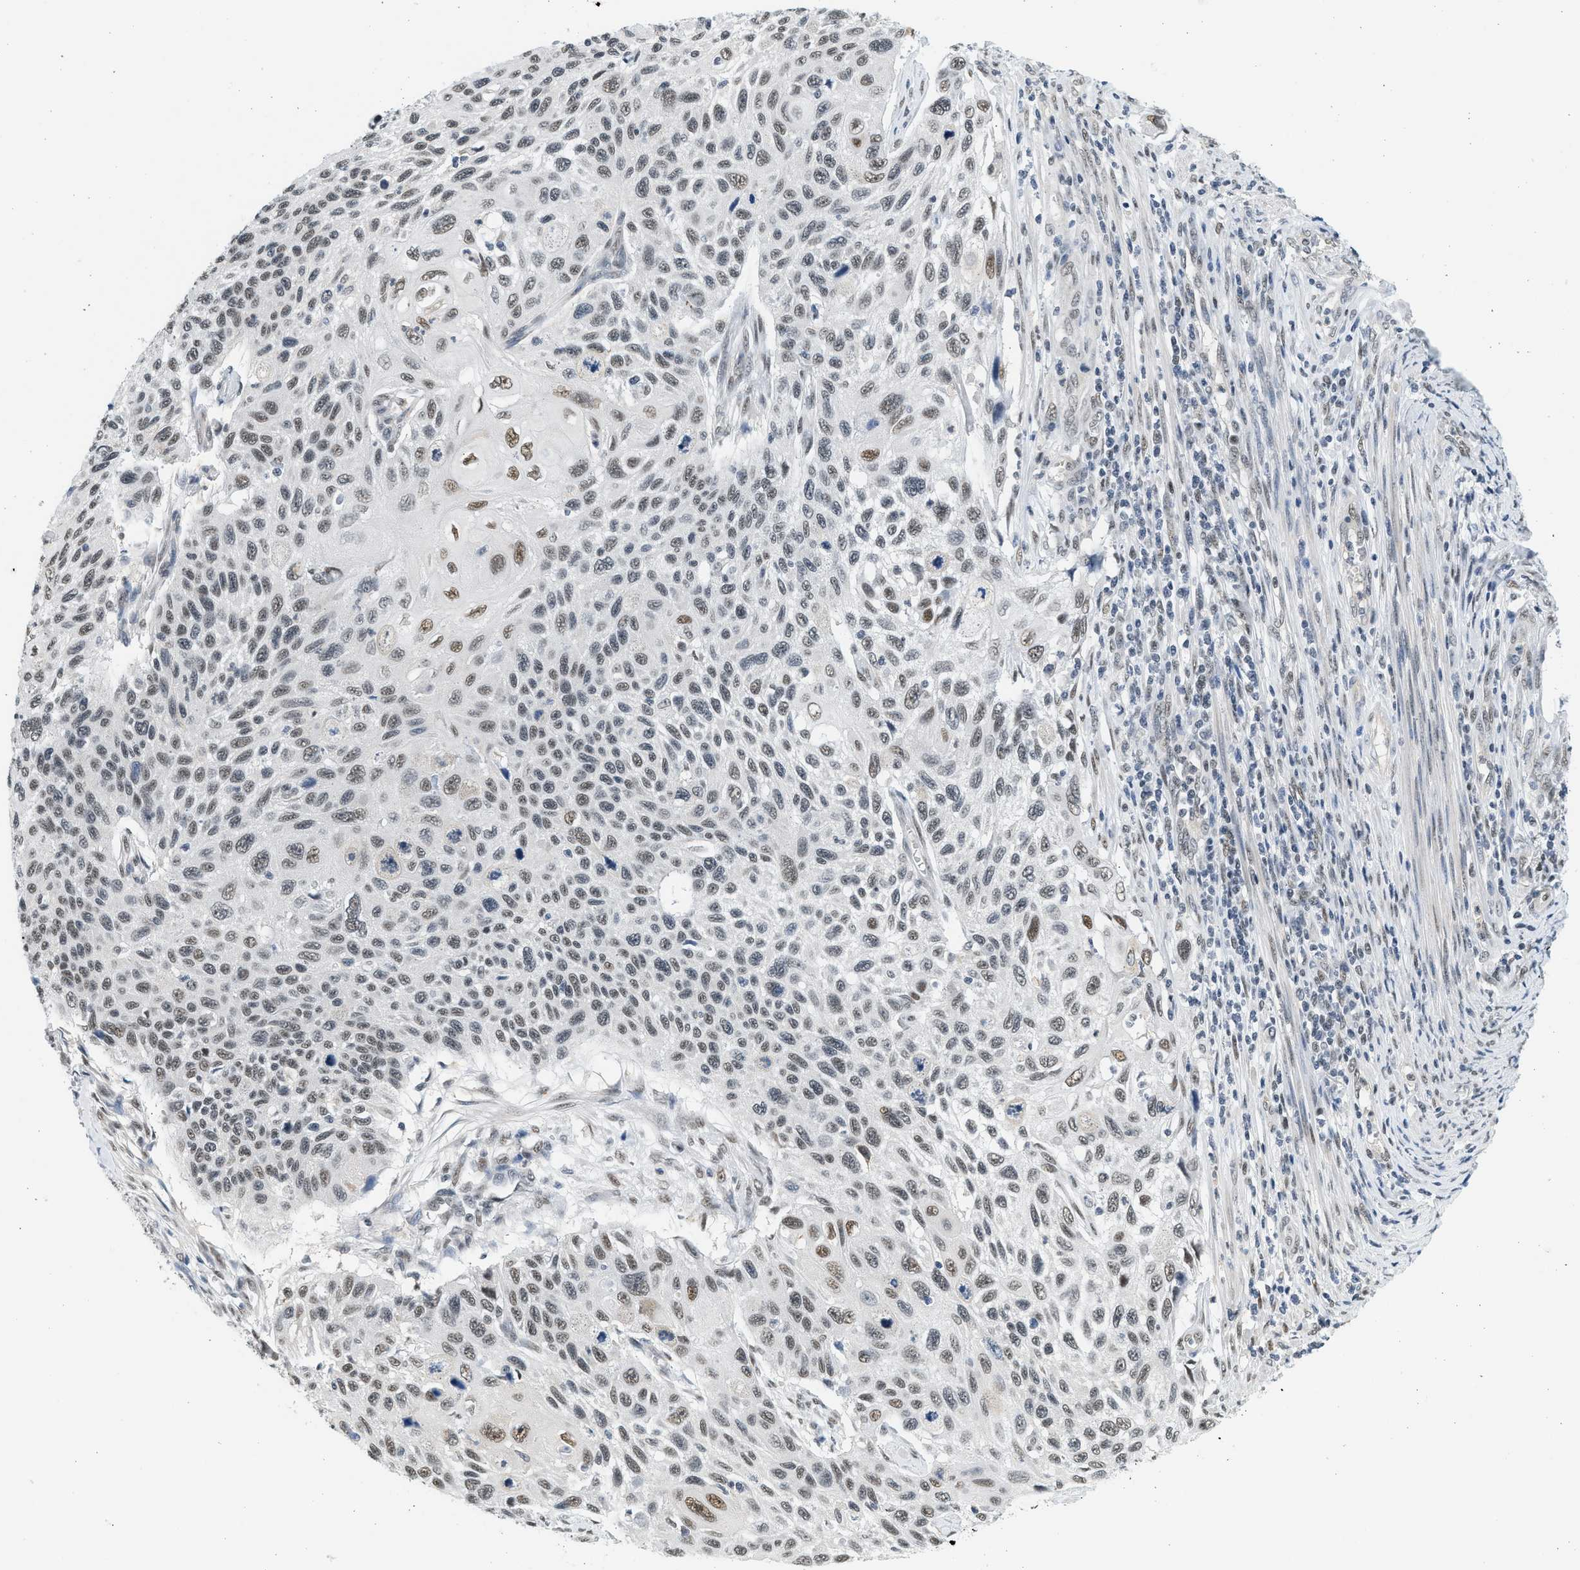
{"staining": {"intensity": "moderate", "quantity": ">75%", "location": "nuclear"}, "tissue": "cervical cancer", "cell_type": "Tumor cells", "image_type": "cancer", "snomed": [{"axis": "morphology", "description": "Squamous cell carcinoma, NOS"}, {"axis": "topography", "description": "Cervix"}], "caption": "Squamous cell carcinoma (cervical) tissue displays moderate nuclear expression in approximately >75% of tumor cells, visualized by immunohistochemistry. (DAB (3,3'-diaminobenzidine) IHC with brightfield microscopy, high magnification).", "gene": "HIPK1", "patient": {"sex": "female", "age": 70}}